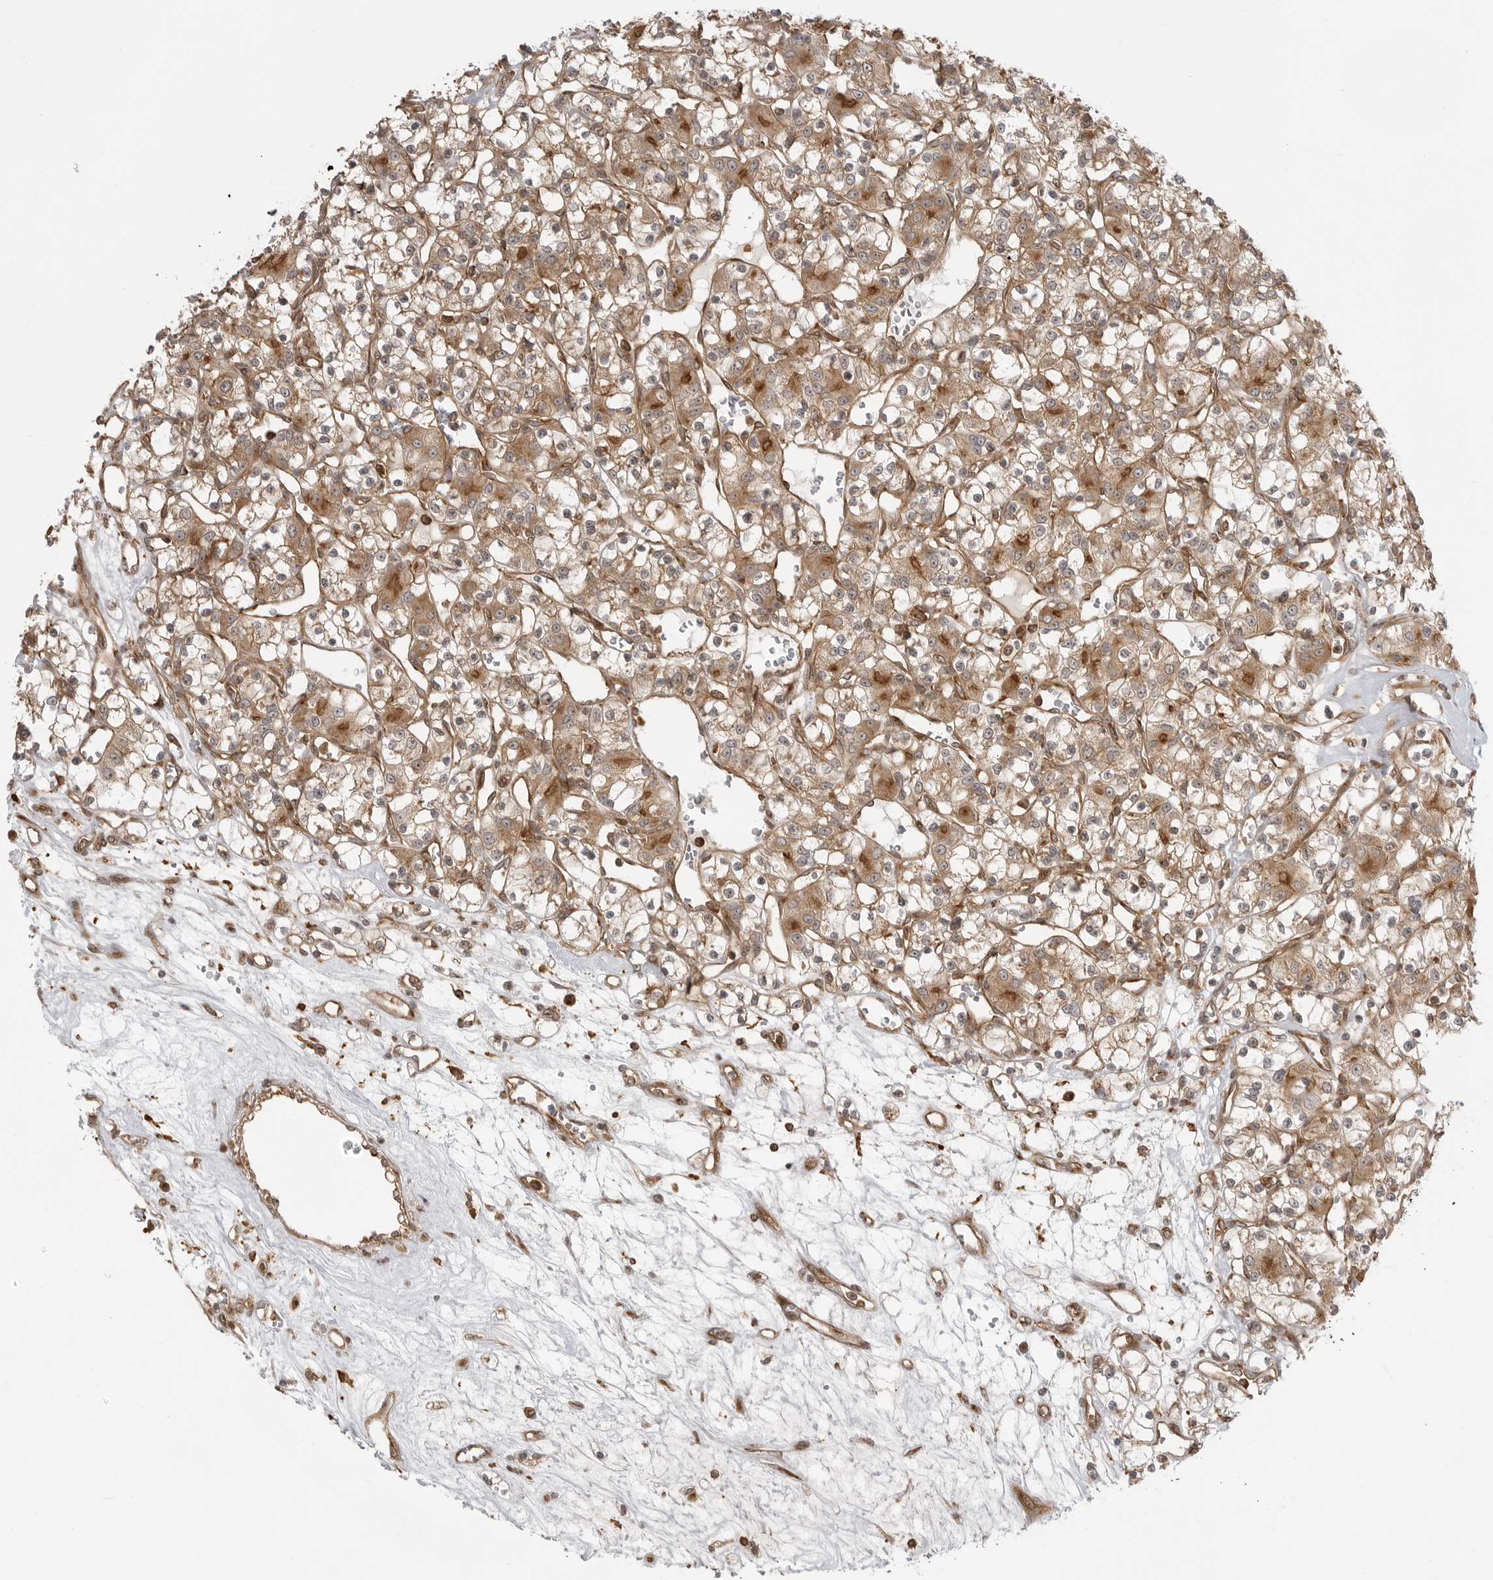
{"staining": {"intensity": "moderate", "quantity": "25%-75%", "location": "cytoplasmic/membranous"}, "tissue": "renal cancer", "cell_type": "Tumor cells", "image_type": "cancer", "snomed": [{"axis": "morphology", "description": "Adenocarcinoma, NOS"}, {"axis": "topography", "description": "Kidney"}], "caption": "Immunohistochemistry of renal adenocarcinoma reveals medium levels of moderate cytoplasmic/membranous positivity in approximately 25%-75% of tumor cells.", "gene": "FAT3", "patient": {"sex": "female", "age": 59}}